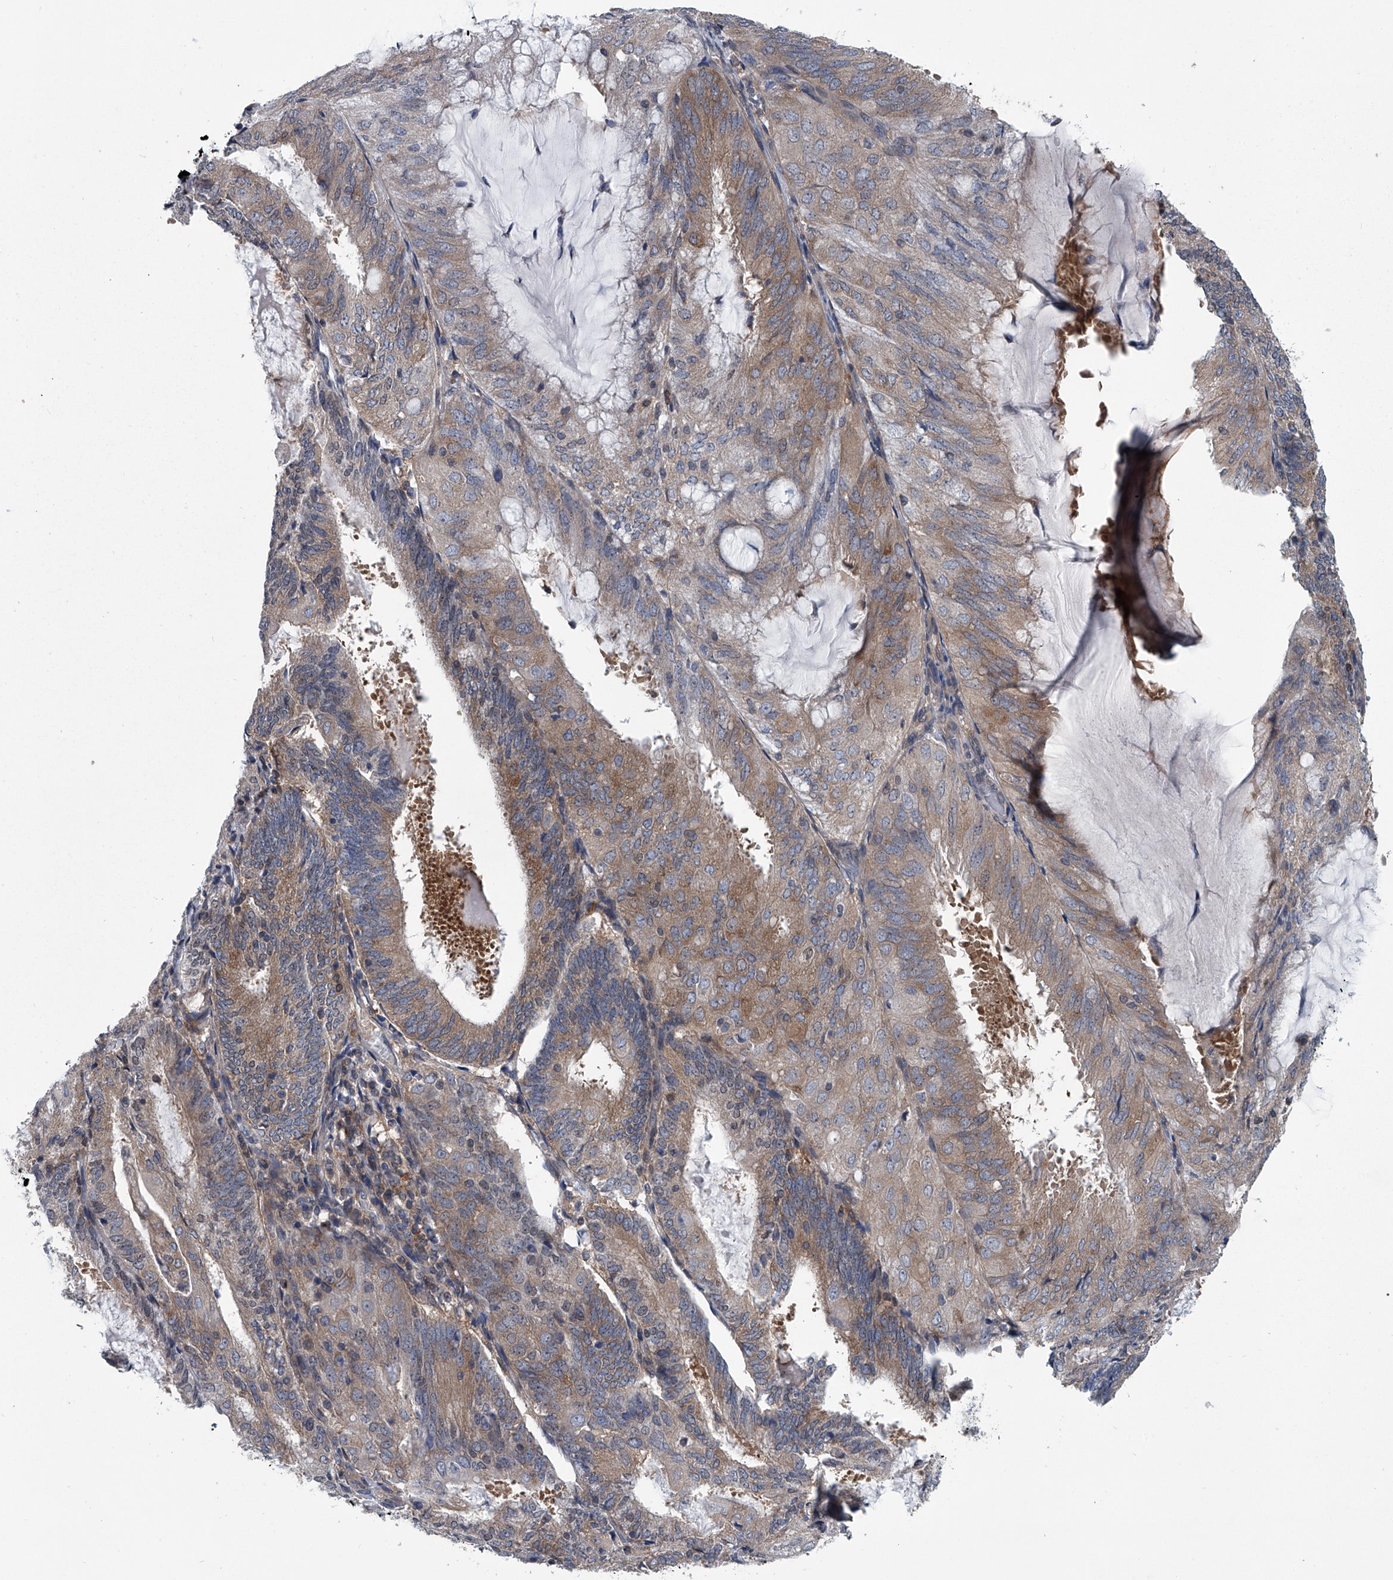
{"staining": {"intensity": "moderate", "quantity": ">75%", "location": "cytoplasmic/membranous"}, "tissue": "endometrial cancer", "cell_type": "Tumor cells", "image_type": "cancer", "snomed": [{"axis": "morphology", "description": "Adenocarcinoma, NOS"}, {"axis": "topography", "description": "Endometrium"}], "caption": "Protein staining reveals moderate cytoplasmic/membranous expression in about >75% of tumor cells in endometrial cancer (adenocarcinoma). Using DAB (3,3'-diaminobenzidine) (brown) and hematoxylin (blue) stains, captured at high magnification using brightfield microscopy.", "gene": "PPP2R5D", "patient": {"sex": "female", "age": 81}}